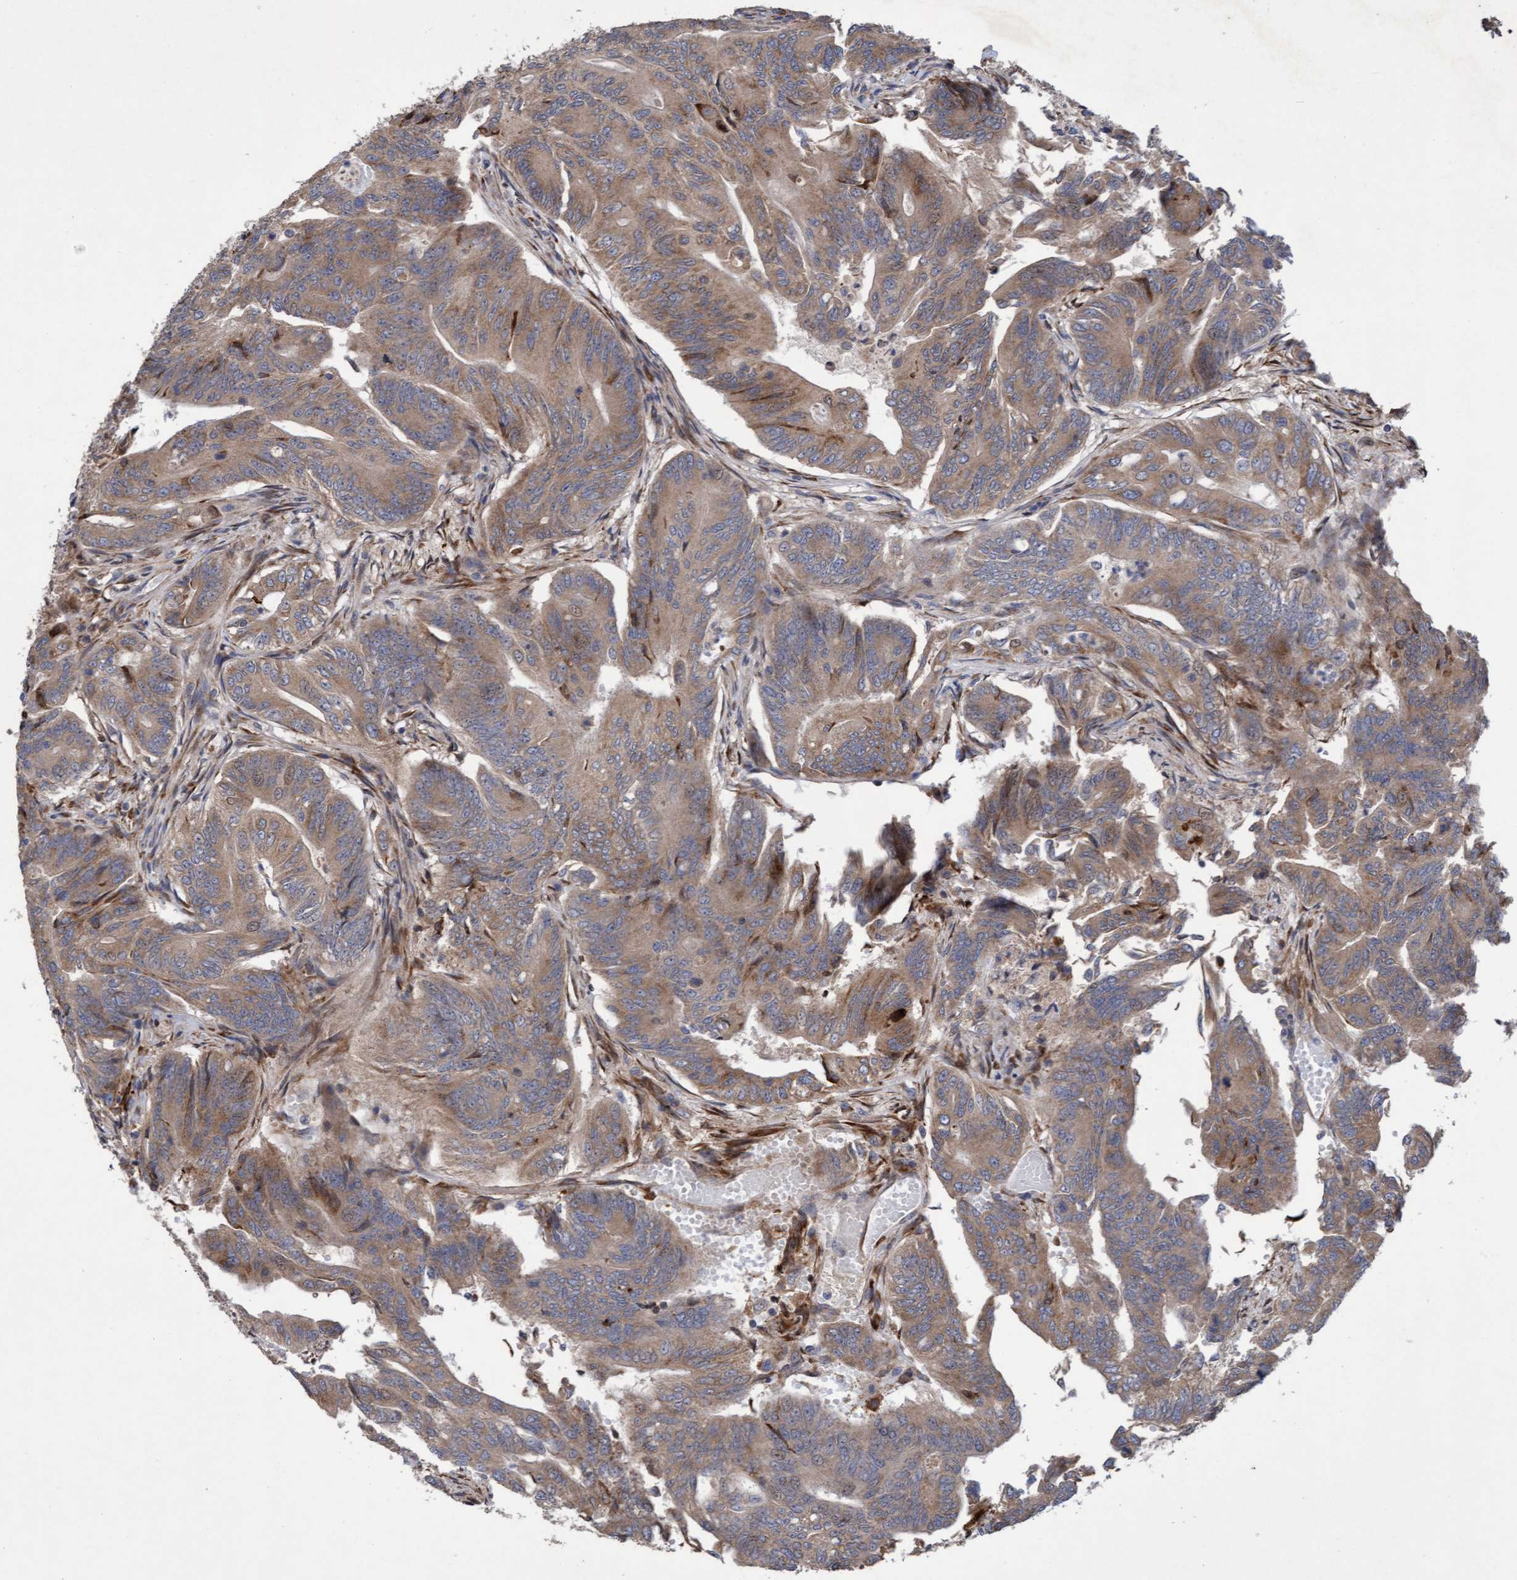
{"staining": {"intensity": "moderate", "quantity": ">75%", "location": "cytoplasmic/membranous"}, "tissue": "colorectal cancer", "cell_type": "Tumor cells", "image_type": "cancer", "snomed": [{"axis": "morphology", "description": "Adenoma, NOS"}, {"axis": "morphology", "description": "Adenocarcinoma, NOS"}, {"axis": "topography", "description": "Colon"}], "caption": "Immunohistochemical staining of colorectal cancer reveals medium levels of moderate cytoplasmic/membranous protein staining in approximately >75% of tumor cells. Using DAB (3,3'-diaminobenzidine) (brown) and hematoxylin (blue) stains, captured at high magnification using brightfield microscopy.", "gene": "ELP5", "patient": {"sex": "male", "age": 79}}